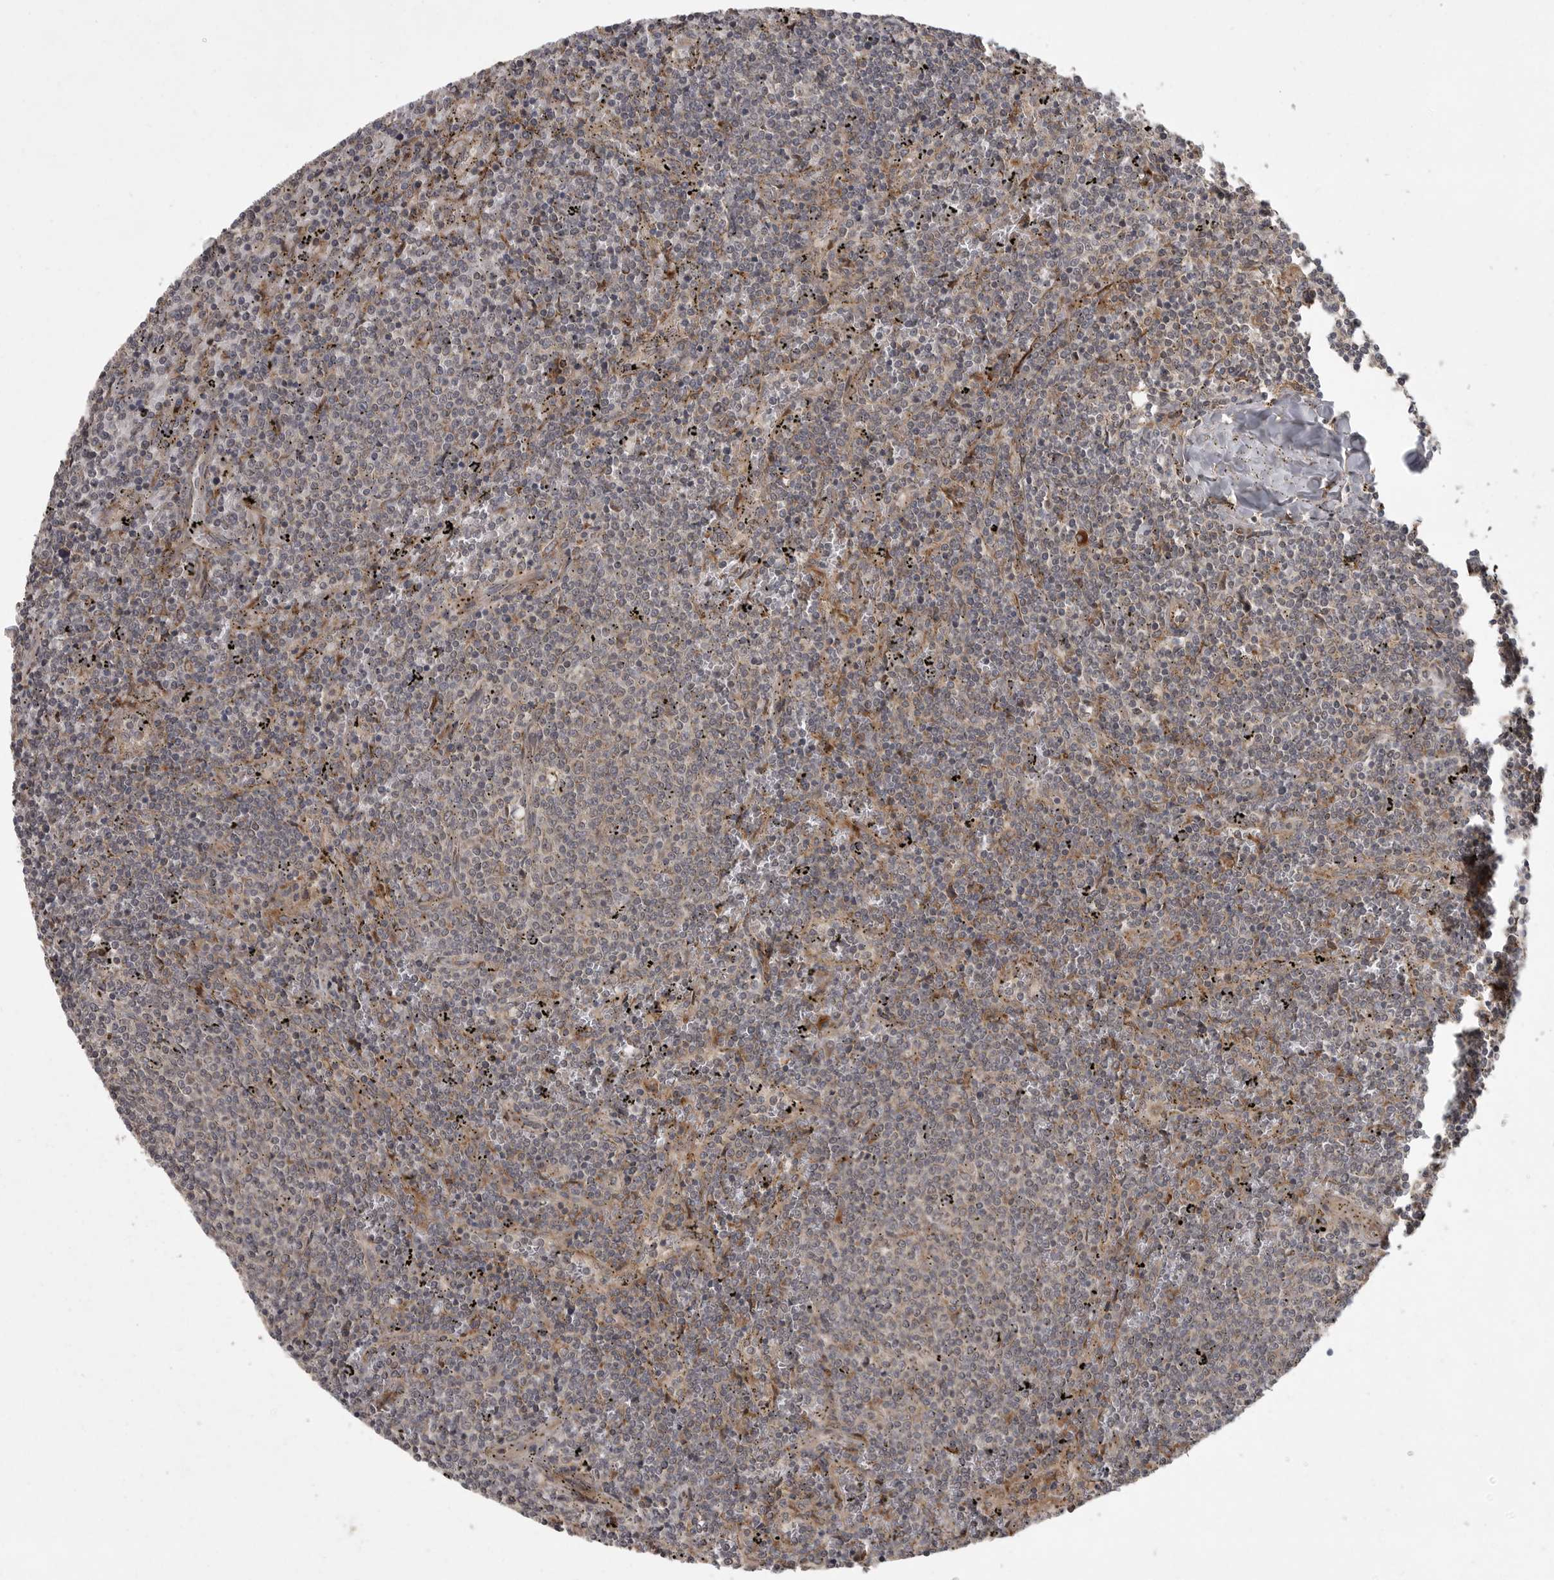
{"staining": {"intensity": "negative", "quantity": "none", "location": "none"}, "tissue": "lymphoma", "cell_type": "Tumor cells", "image_type": "cancer", "snomed": [{"axis": "morphology", "description": "Malignant lymphoma, non-Hodgkin's type, Low grade"}, {"axis": "topography", "description": "Spleen"}], "caption": "An immunohistochemistry photomicrograph of malignant lymphoma, non-Hodgkin's type (low-grade) is shown. There is no staining in tumor cells of malignant lymphoma, non-Hodgkin's type (low-grade).", "gene": "GPR31", "patient": {"sex": "female", "age": 50}}